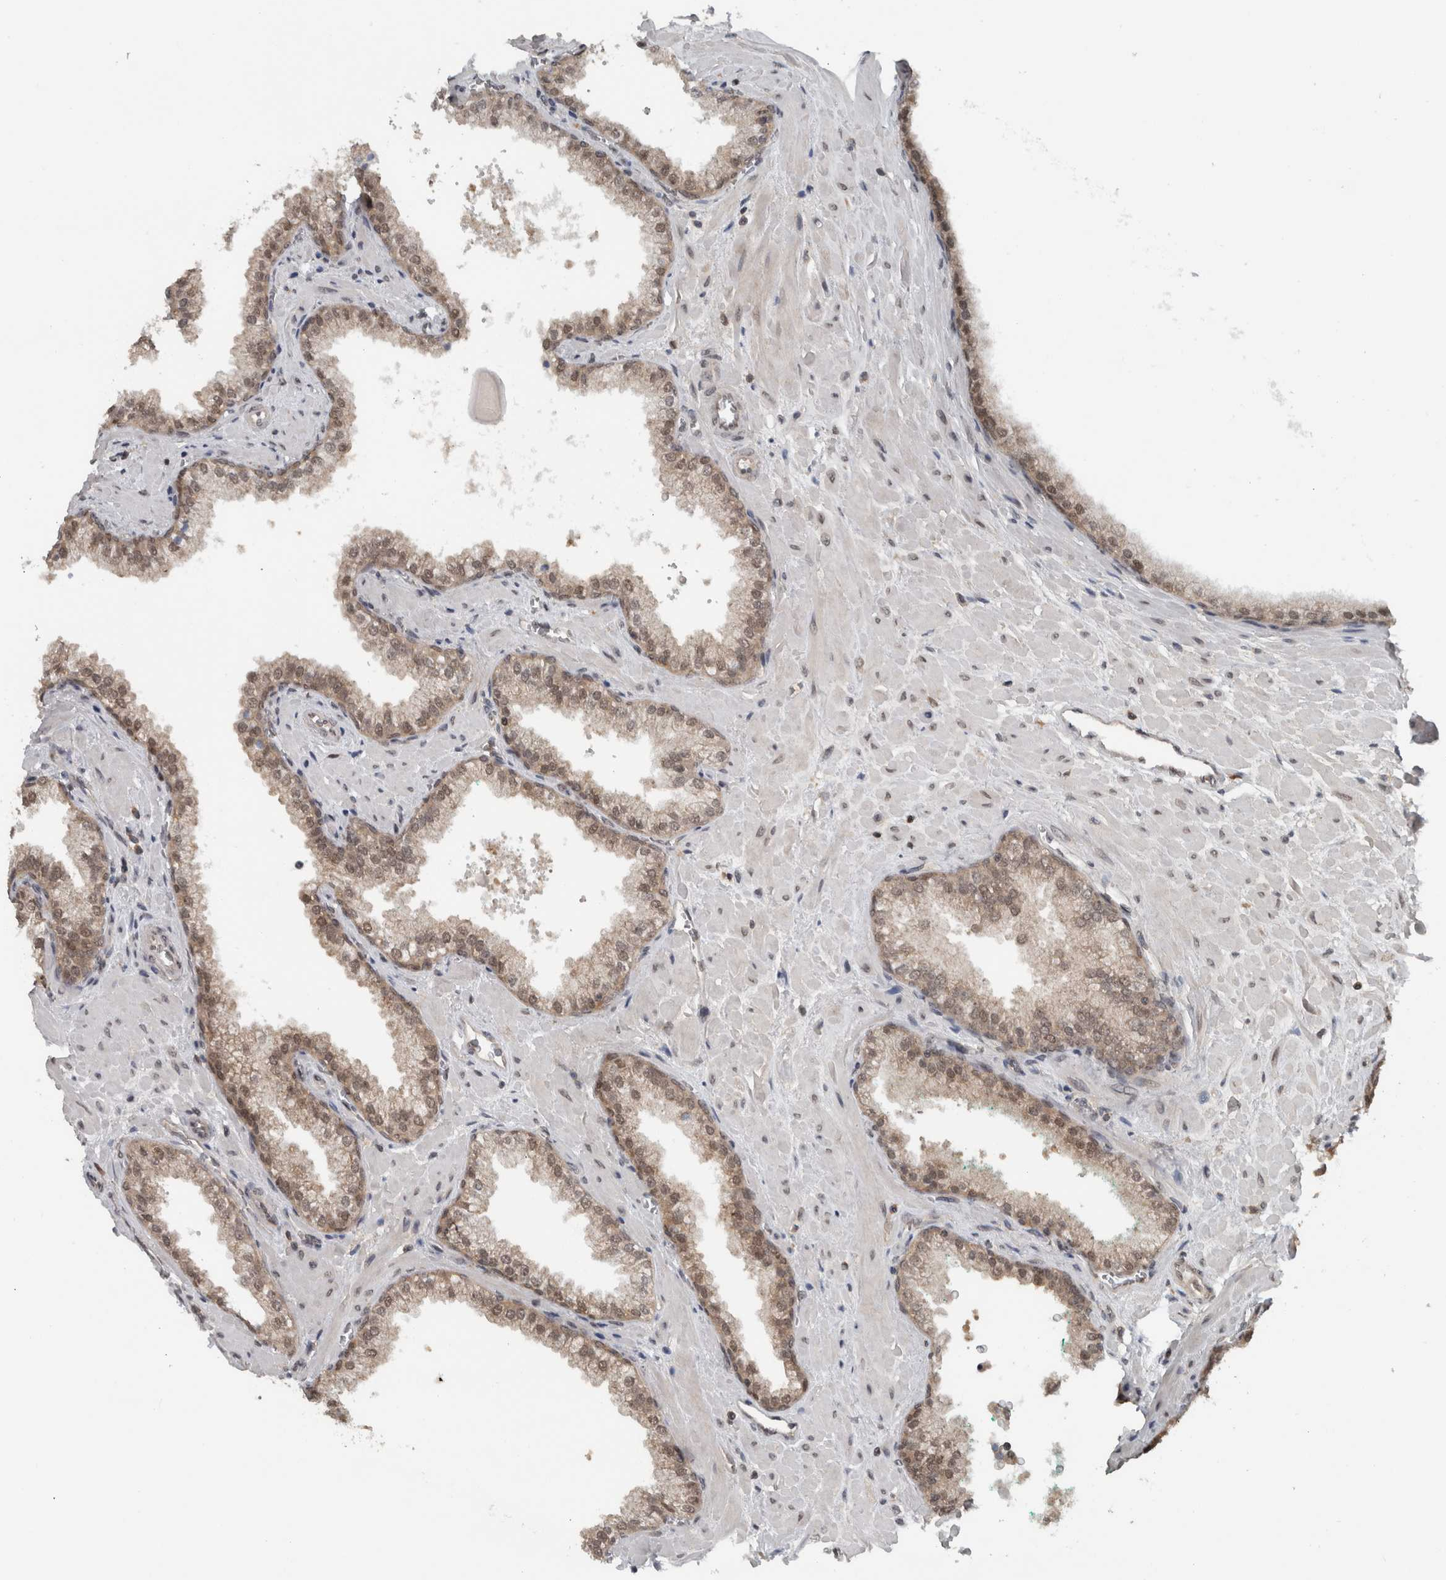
{"staining": {"intensity": "weak", "quantity": ">75%", "location": "cytoplasmic/membranous,nuclear"}, "tissue": "prostate cancer", "cell_type": "Tumor cells", "image_type": "cancer", "snomed": [{"axis": "morphology", "description": "Adenocarcinoma, Low grade"}, {"axis": "topography", "description": "Prostate"}], "caption": "IHC photomicrograph of adenocarcinoma (low-grade) (prostate) stained for a protein (brown), which reveals low levels of weak cytoplasmic/membranous and nuclear staining in approximately >75% of tumor cells.", "gene": "SPAG7", "patient": {"sex": "male", "age": 71}}